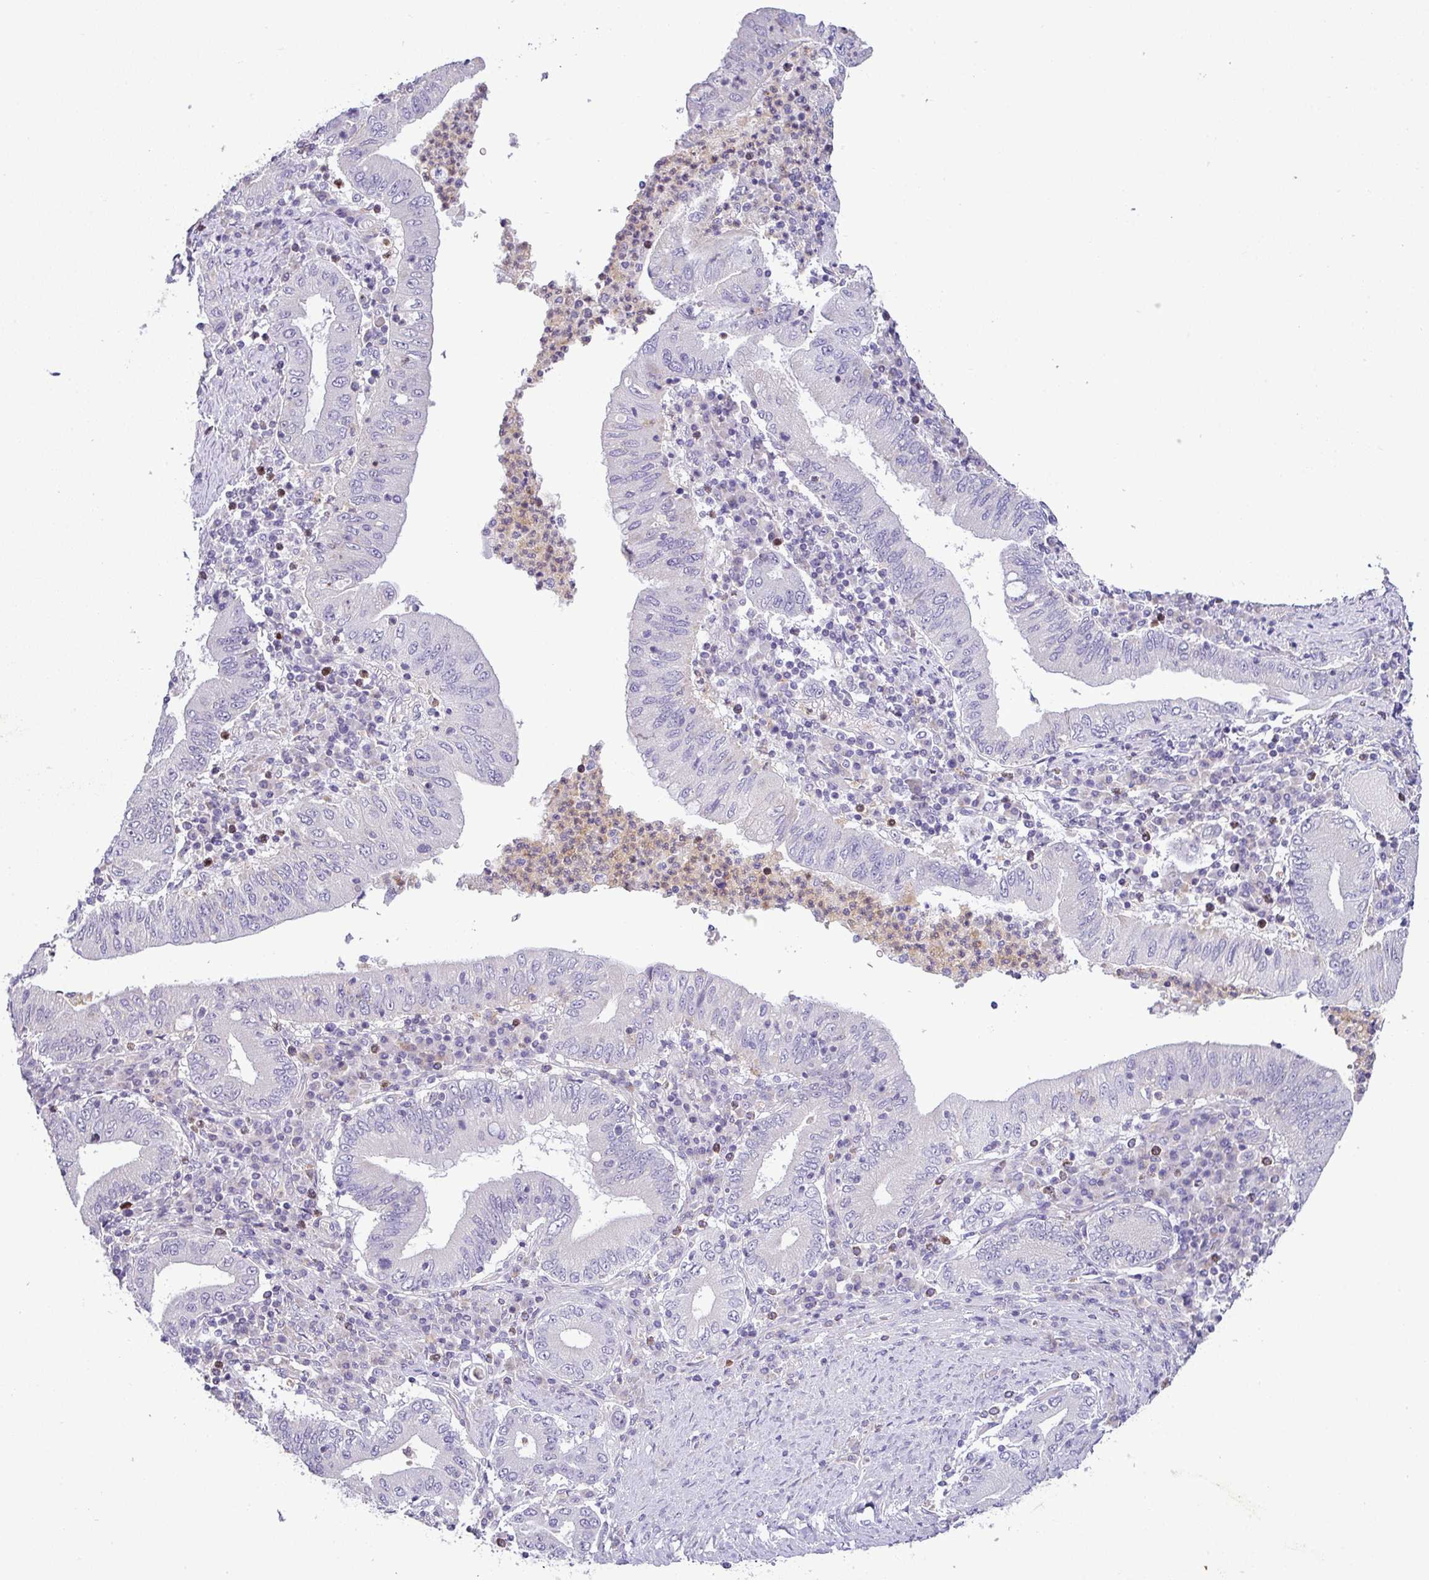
{"staining": {"intensity": "negative", "quantity": "none", "location": "none"}, "tissue": "stomach cancer", "cell_type": "Tumor cells", "image_type": "cancer", "snomed": [{"axis": "morphology", "description": "Normal tissue, NOS"}, {"axis": "morphology", "description": "Adenocarcinoma, NOS"}, {"axis": "topography", "description": "Esophagus"}, {"axis": "topography", "description": "Stomach, upper"}, {"axis": "topography", "description": "Peripheral nerve tissue"}], "caption": "Immunohistochemical staining of stomach cancer displays no significant positivity in tumor cells. (DAB (3,3'-diaminobenzidine) IHC, high magnification).", "gene": "HBEGF", "patient": {"sex": "male", "age": 62}}